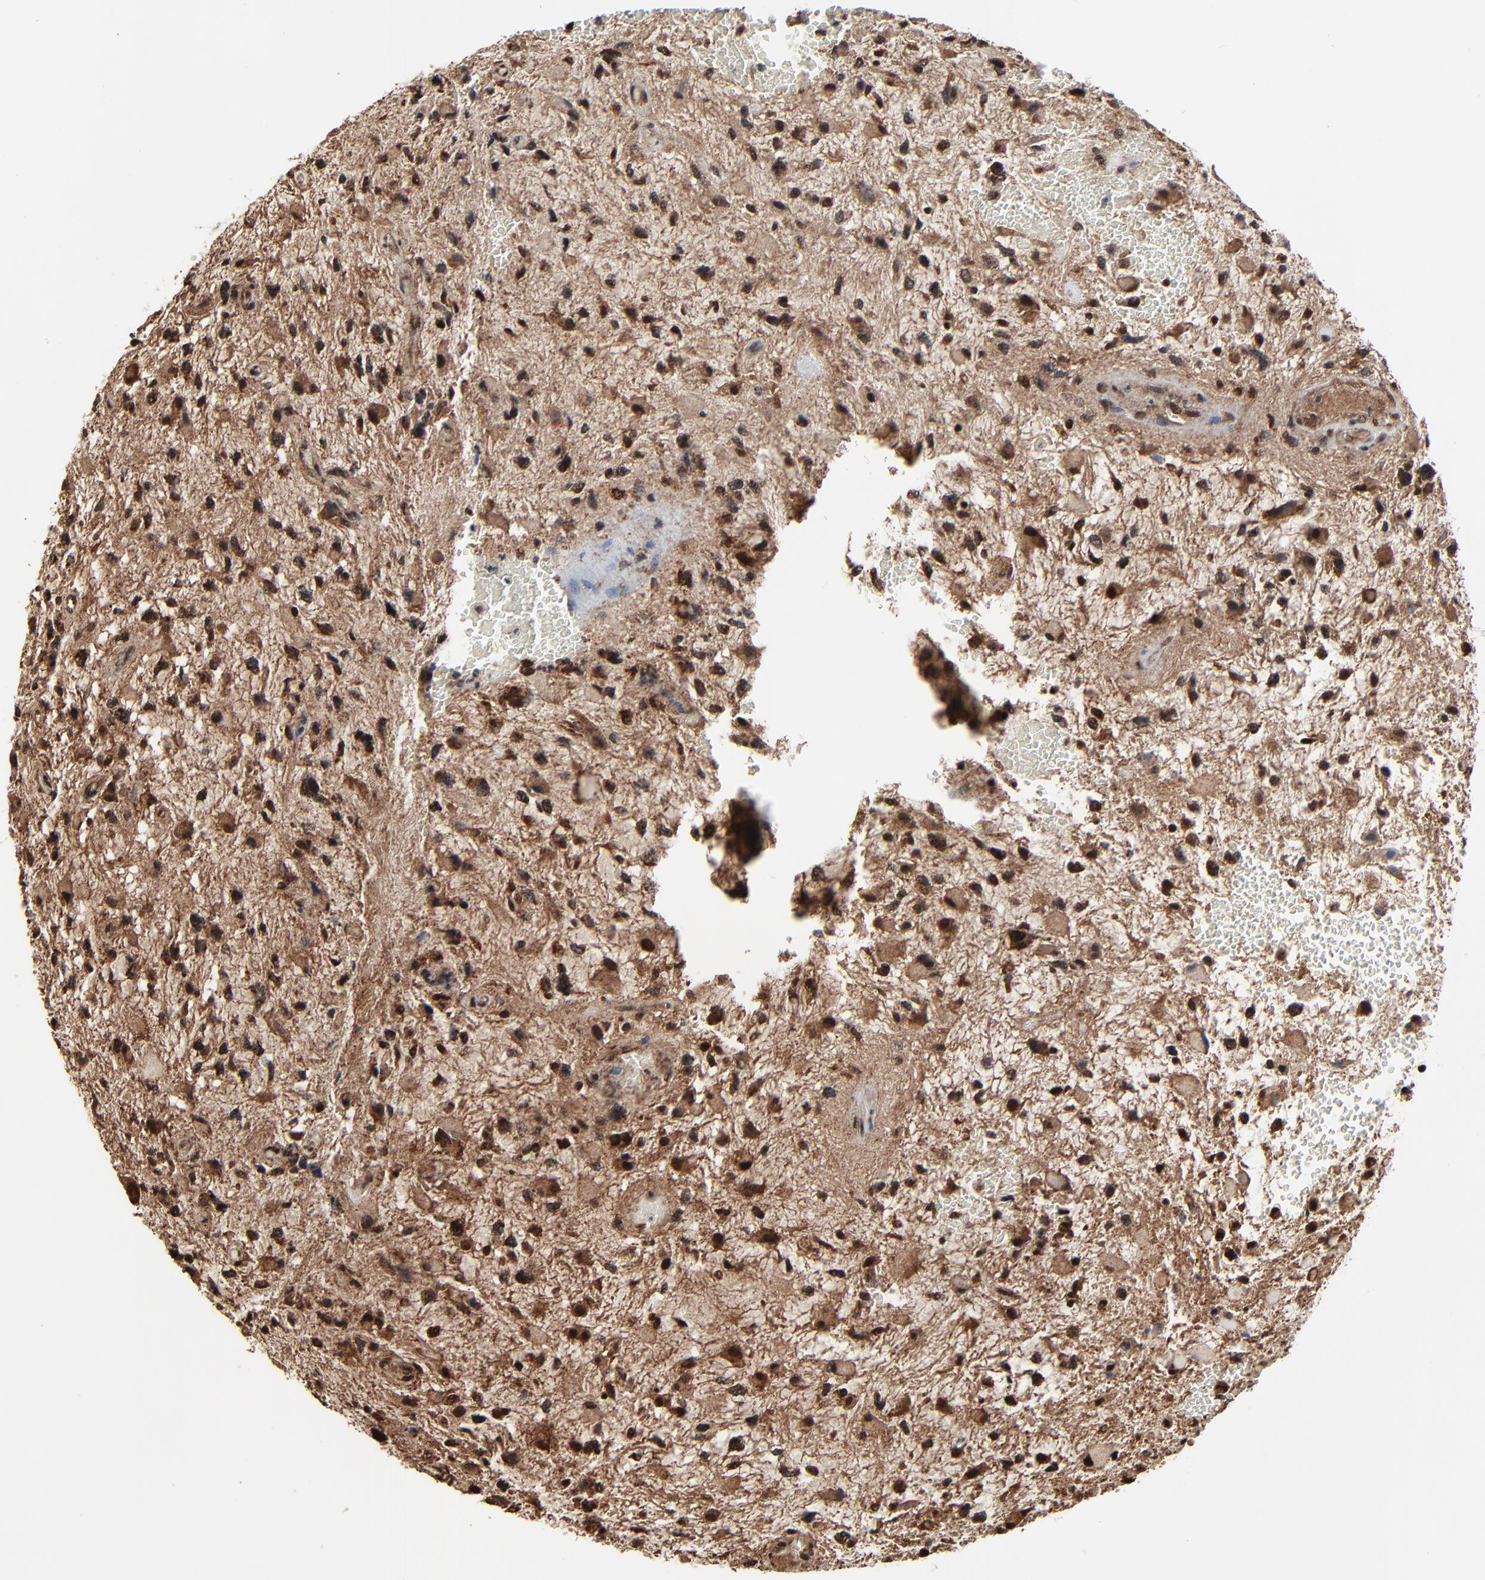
{"staining": {"intensity": "moderate", "quantity": ">75%", "location": "cytoplasmic/membranous,nuclear"}, "tissue": "glioma", "cell_type": "Tumor cells", "image_type": "cancer", "snomed": [{"axis": "morphology", "description": "Glioma, malignant, High grade"}, {"axis": "topography", "description": "Brain"}], "caption": "Glioma stained with a brown dye demonstrates moderate cytoplasmic/membranous and nuclear positive expression in approximately >75% of tumor cells.", "gene": "RHOJ", "patient": {"sex": "female", "age": 60}}